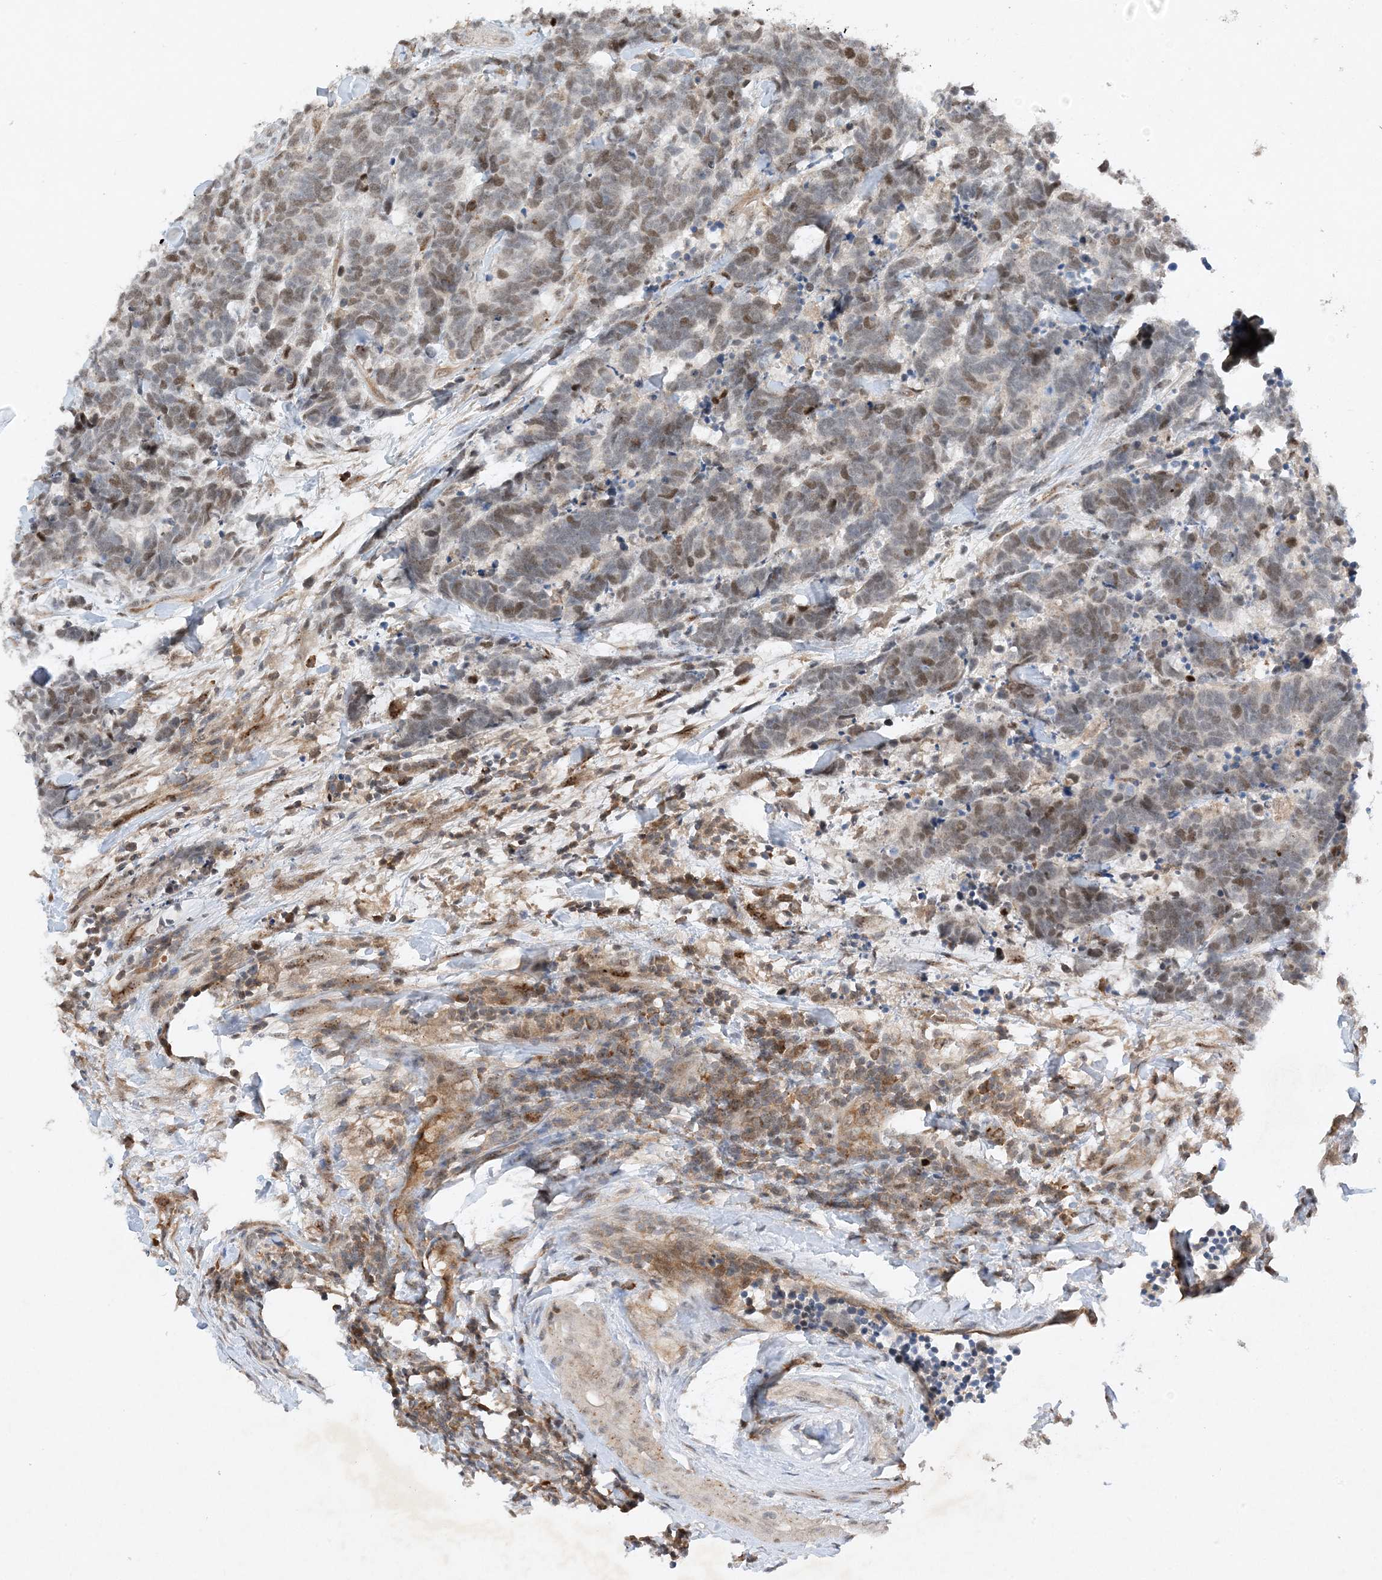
{"staining": {"intensity": "moderate", "quantity": "<25%", "location": "nuclear"}, "tissue": "carcinoid", "cell_type": "Tumor cells", "image_type": "cancer", "snomed": [{"axis": "morphology", "description": "Carcinoma, NOS"}, {"axis": "morphology", "description": "Carcinoid, malignant, NOS"}, {"axis": "topography", "description": "Urinary bladder"}], "caption": "Protein expression analysis of carcinoid (malignant) reveals moderate nuclear expression in about <25% of tumor cells.", "gene": "MAST3", "patient": {"sex": "male", "age": 57}}